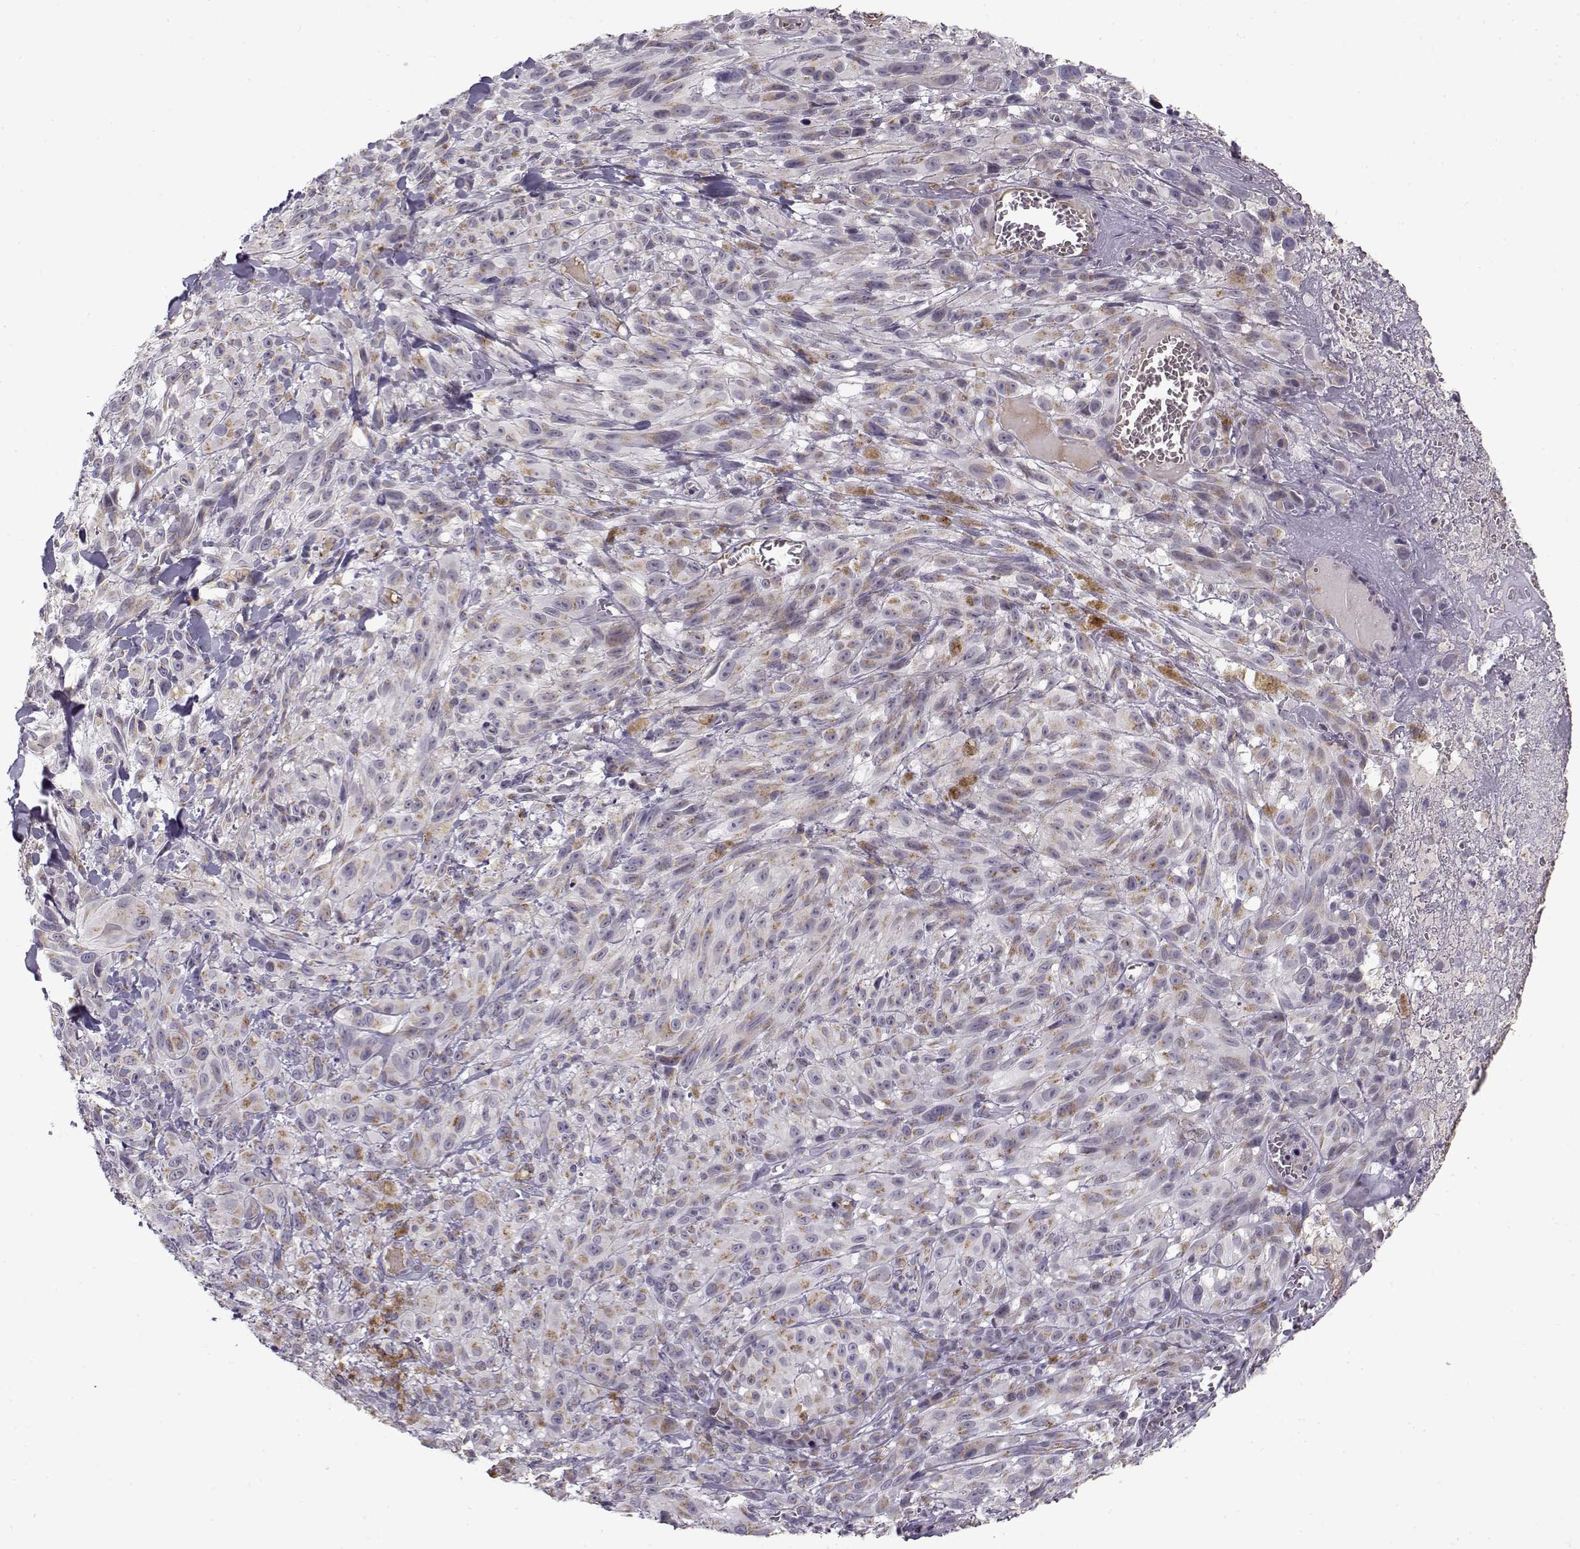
{"staining": {"intensity": "weak", "quantity": ">75%", "location": "cytoplasmic/membranous"}, "tissue": "melanoma", "cell_type": "Tumor cells", "image_type": "cancer", "snomed": [{"axis": "morphology", "description": "Malignant melanoma, NOS"}, {"axis": "topography", "description": "Skin"}], "caption": "This is an image of immunohistochemistry staining of melanoma, which shows weak staining in the cytoplasmic/membranous of tumor cells.", "gene": "SLC4A5", "patient": {"sex": "male", "age": 83}}